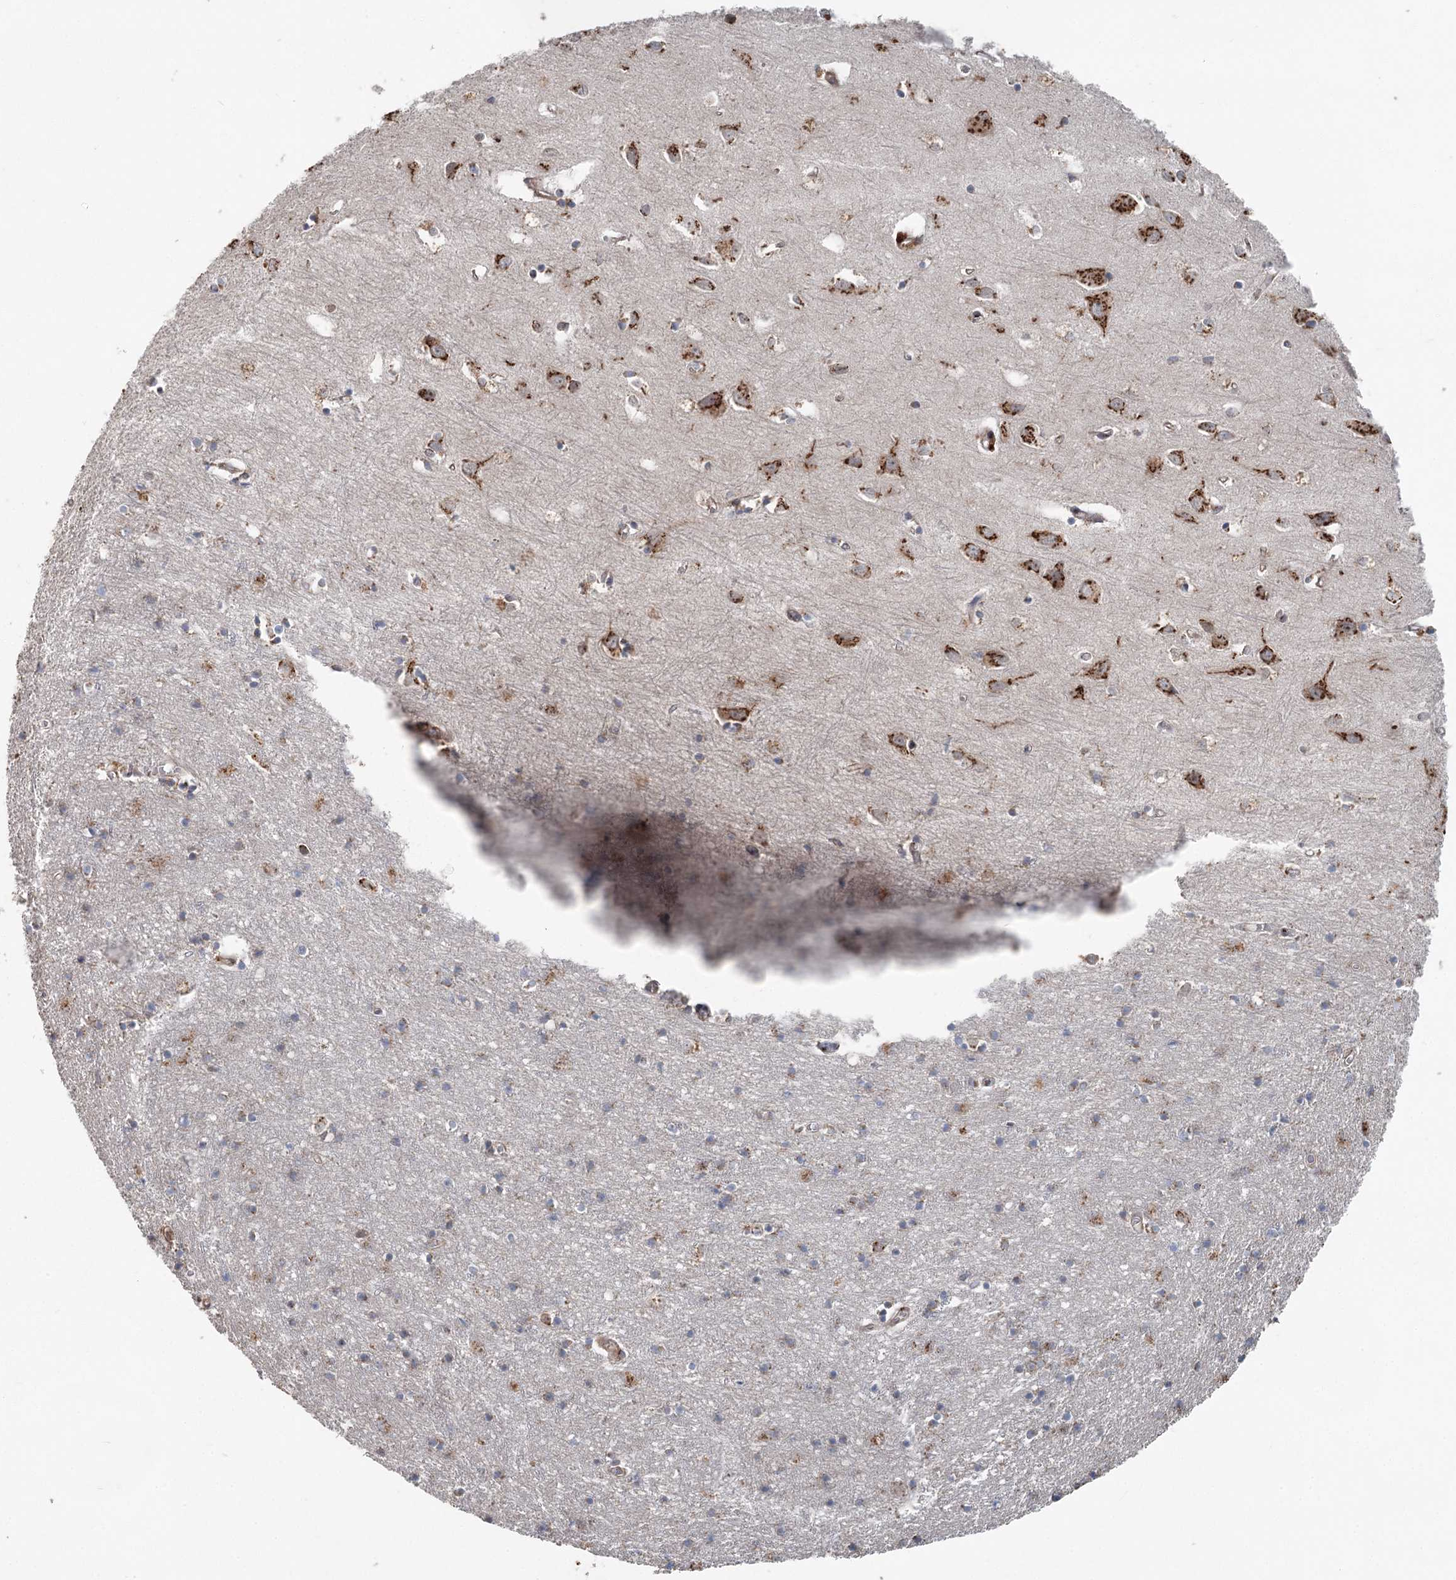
{"staining": {"intensity": "weak", "quantity": ">75%", "location": "cytoplasmic/membranous"}, "tissue": "cerebral cortex", "cell_type": "Endothelial cells", "image_type": "normal", "snomed": [{"axis": "morphology", "description": "Normal tissue, NOS"}, {"axis": "topography", "description": "Cerebral cortex"}], "caption": "Endothelial cells demonstrate low levels of weak cytoplasmic/membranous positivity in approximately >75% of cells in unremarkable human cerebral cortex. (Brightfield microscopy of DAB IHC at high magnification).", "gene": "ITIH5", "patient": {"sex": "female", "age": 64}}